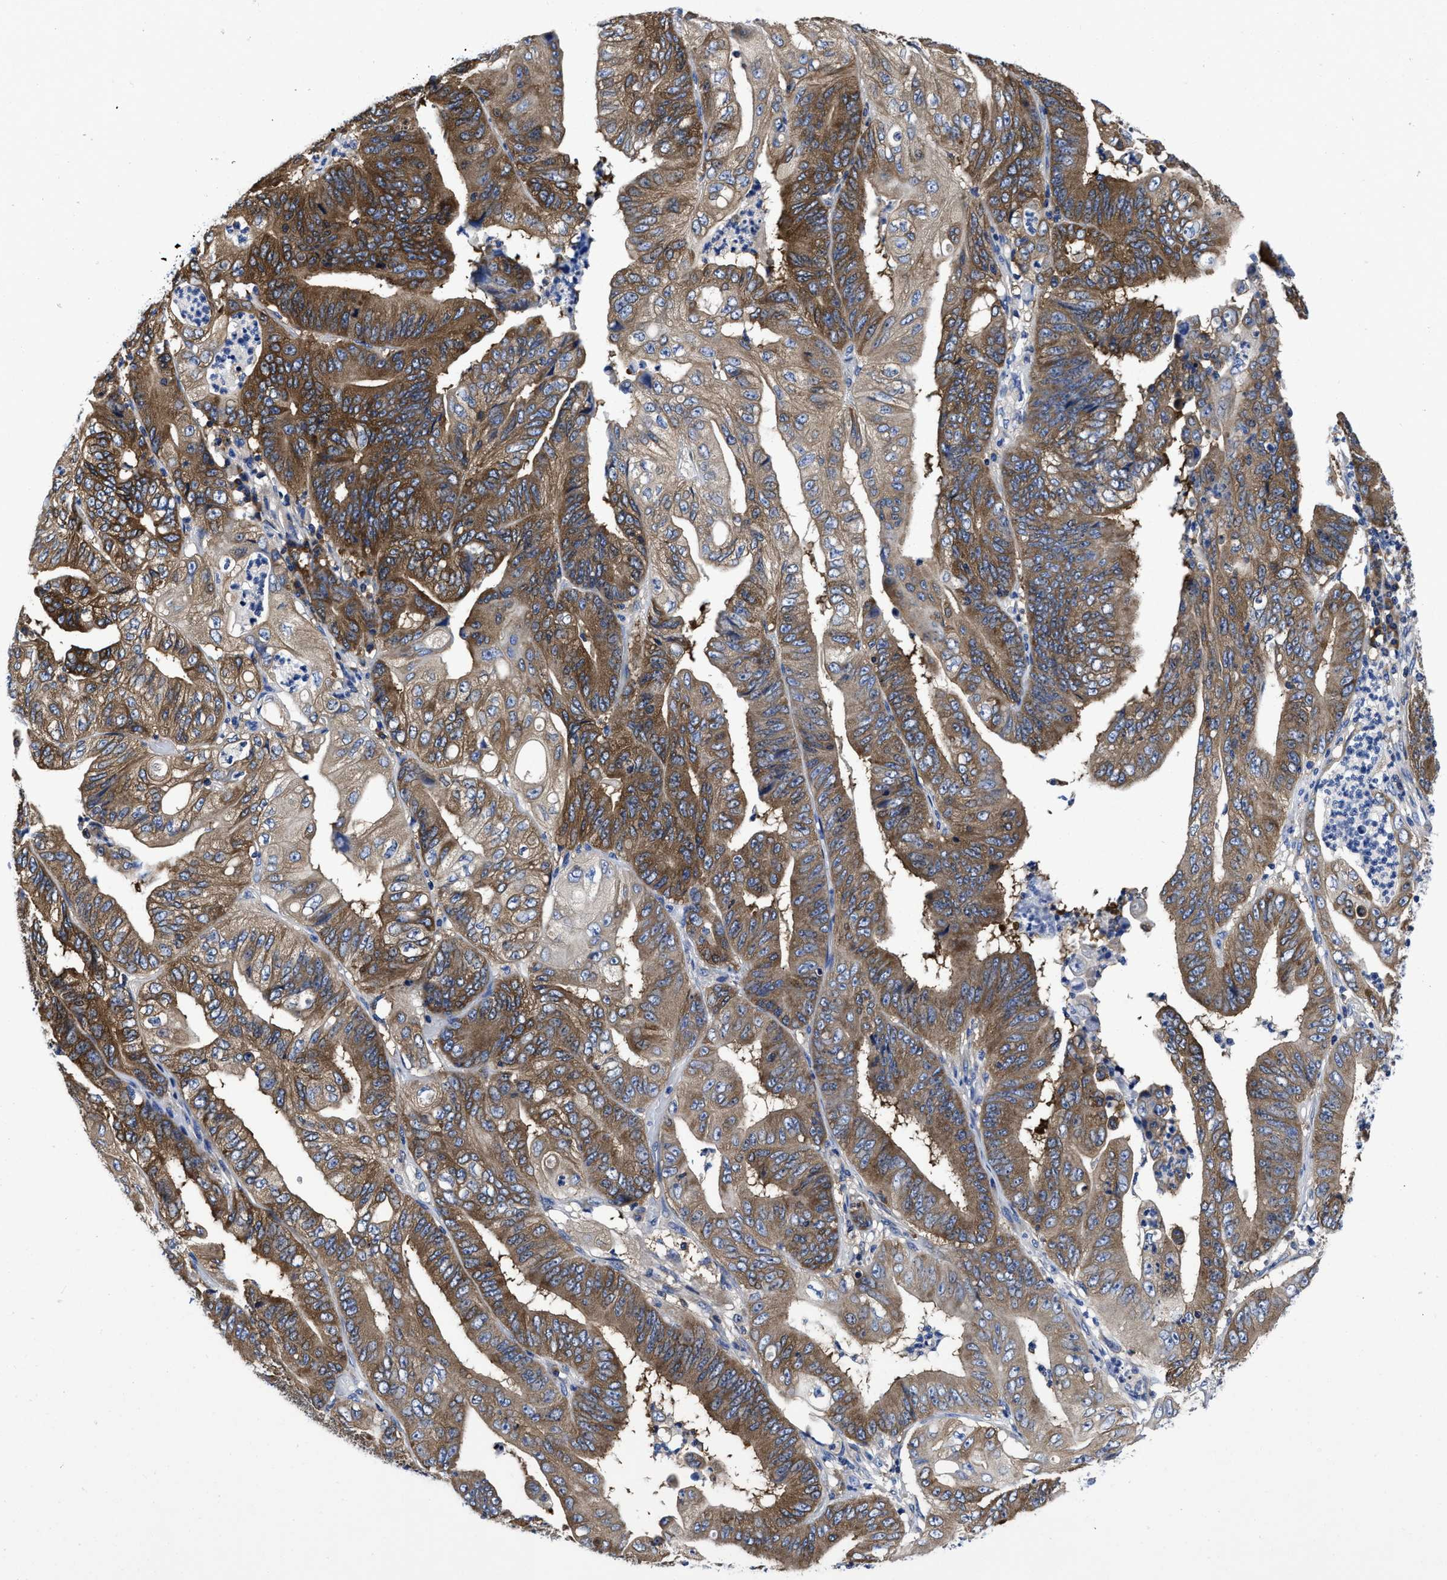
{"staining": {"intensity": "strong", "quantity": "25%-75%", "location": "cytoplasmic/membranous"}, "tissue": "stomach cancer", "cell_type": "Tumor cells", "image_type": "cancer", "snomed": [{"axis": "morphology", "description": "Adenocarcinoma, NOS"}, {"axis": "topography", "description": "Stomach"}], "caption": "This is a histology image of immunohistochemistry (IHC) staining of stomach adenocarcinoma, which shows strong expression in the cytoplasmic/membranous of tumor cells.", "gene": "YARS1", "patient": {"sex": "female", "age": 73}}